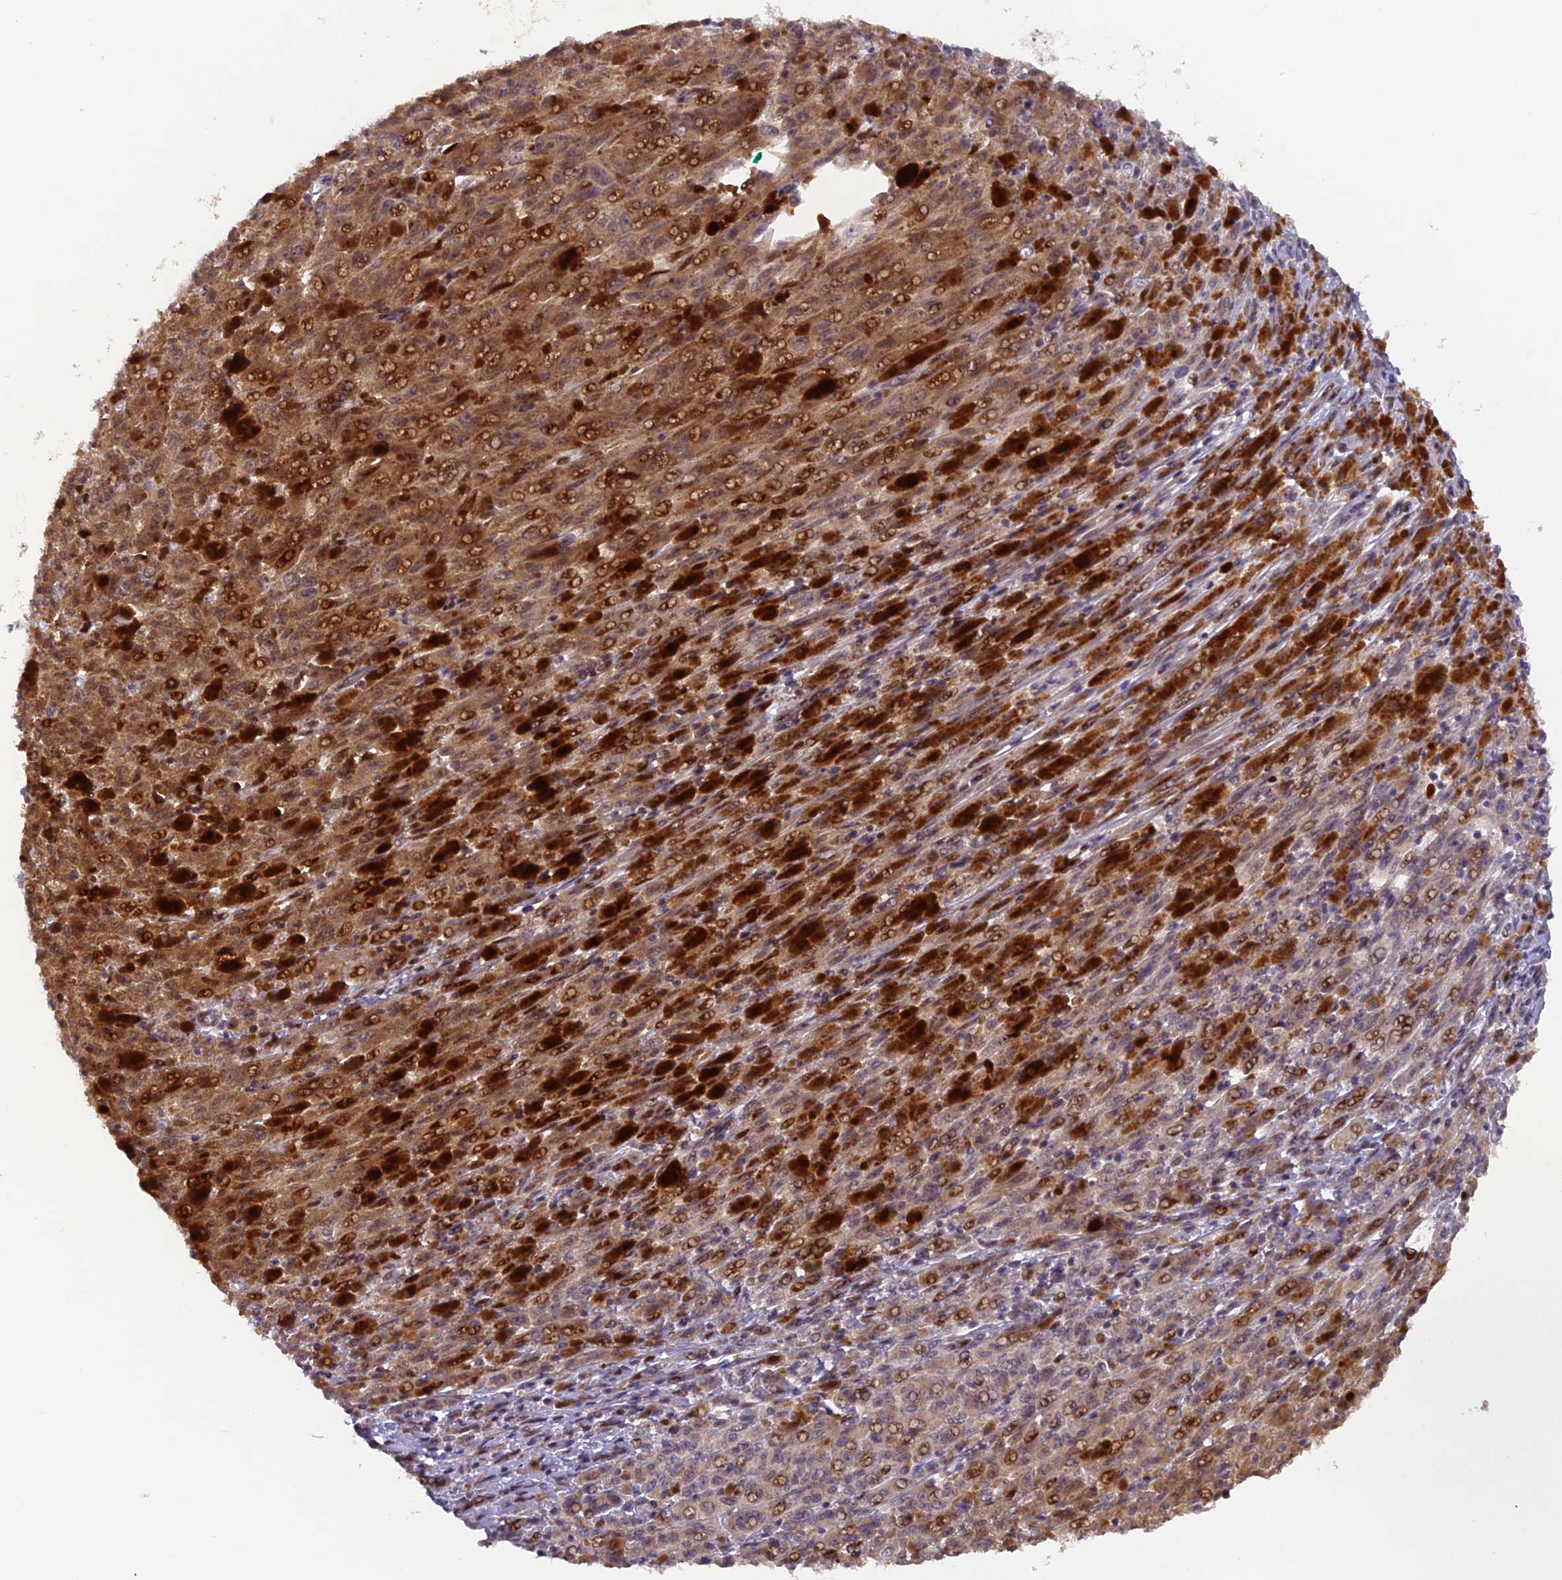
{"staining": {"intensity": "moderate", "quantity": "25%-75%", "location": "nuclear"}, "tissue": "melanoma", "cell_type": "Tumor cells", "image_type": "cancer", "snomed": [{"axis": "morphology", "description": "Malignant melanoma, NOS"}, {"axis": "topography", "description": "Skin"}], "caption": "Melanoma tissue demonstrates moderate nuclear expression in about 25%-75% of tumor cells", "gene": "RAB28", "patient": {"sex": "female", "age": 52}}